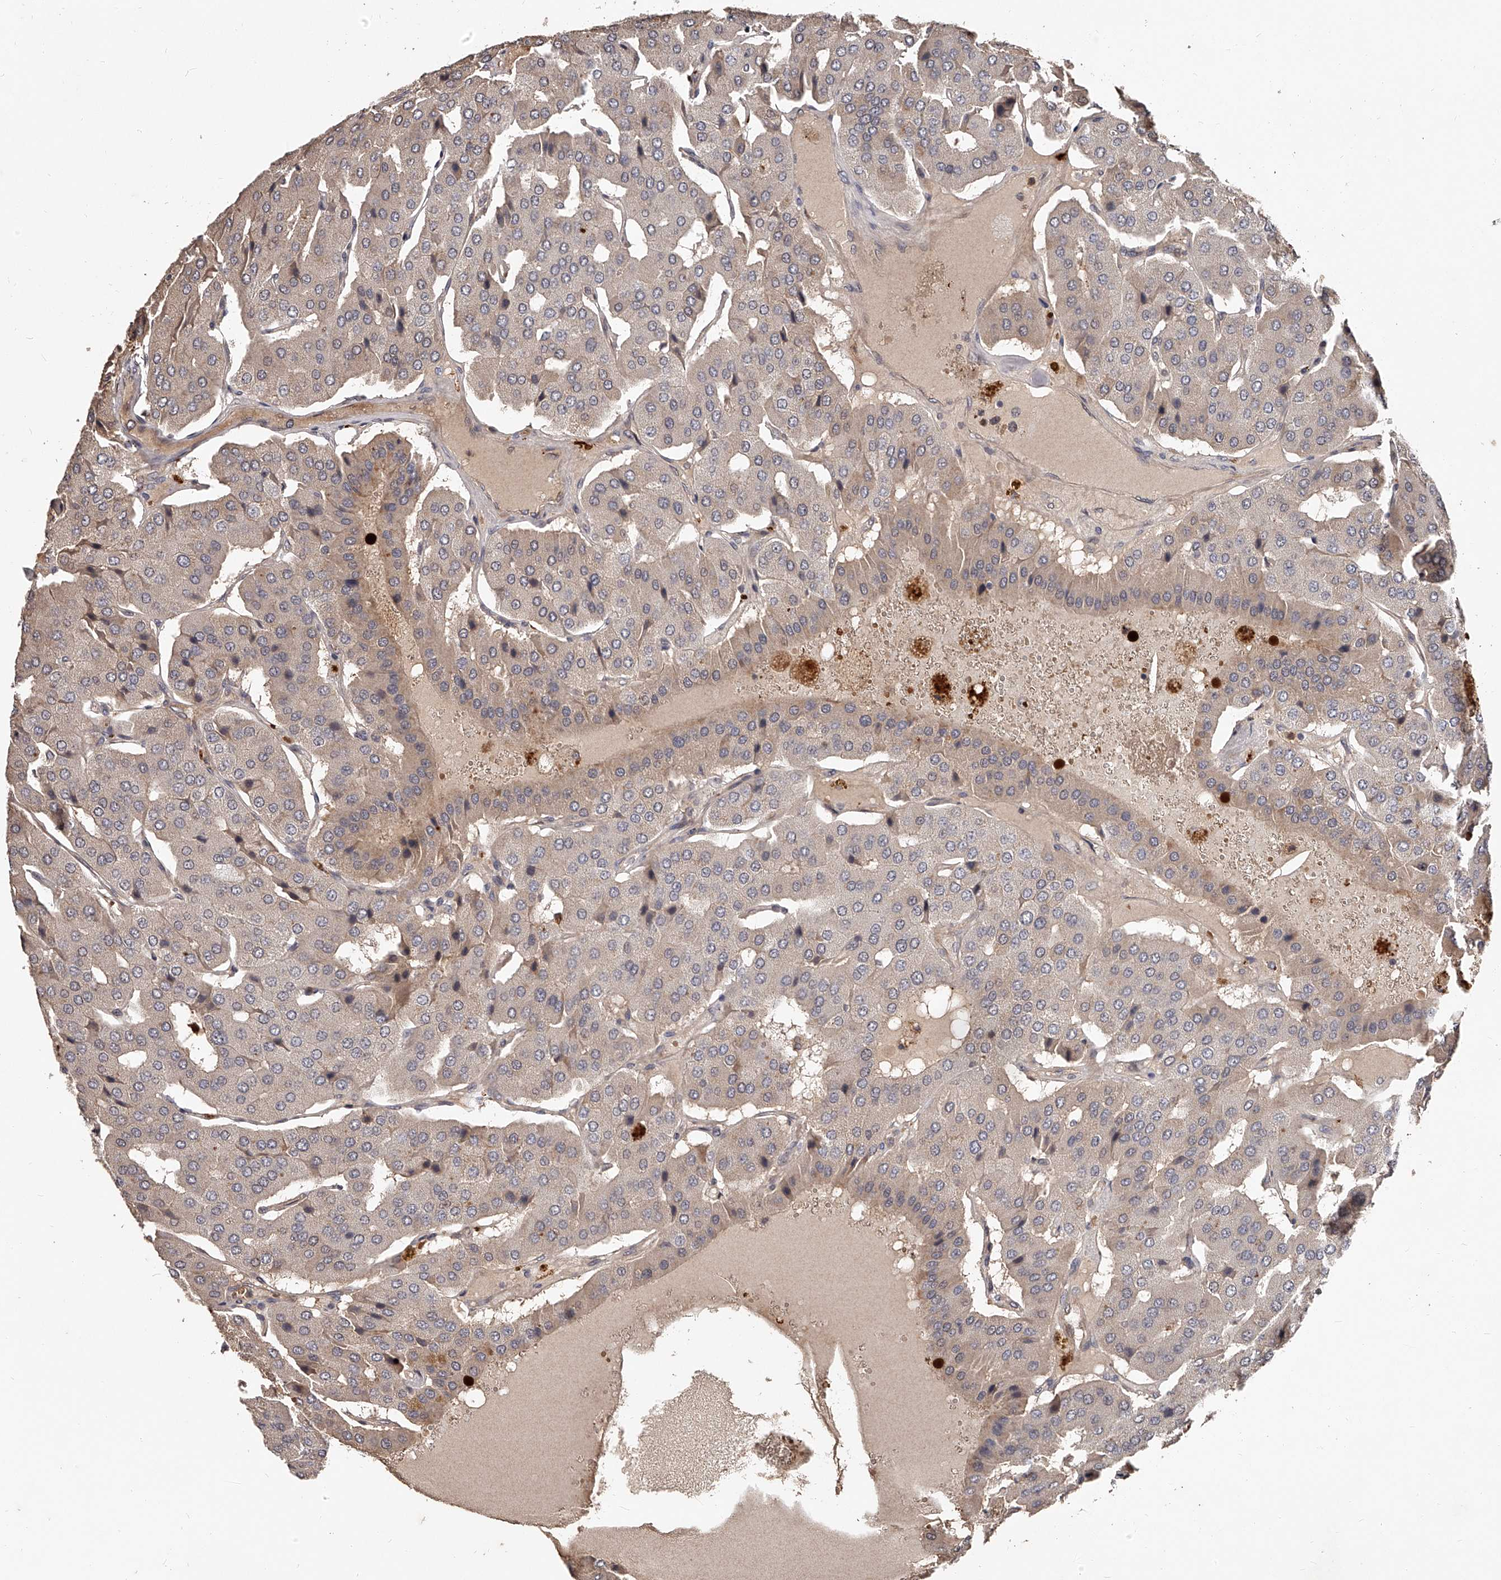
{"staining": {"intensity": "weak", "quantity": "<25%", "location": "cytoplasmic/membranous"}, "tissue": "parathyroid gland", "cell_type": "Glandular cells", "image_type": "normal", "snomed": [{"axis": "morphology", "description": "Normal tissue, NOS"}, {"axis": "morphology", "description": "Adenoma, NOS"}, {"axis": "topography", "description": "Parathyroid gland"}], "caption": "Parathyroid gland stained for a protein using IHC shows no expression glandular cells.", "gene": "URGCP", "patient": {"sex": "female", "age": 86}}